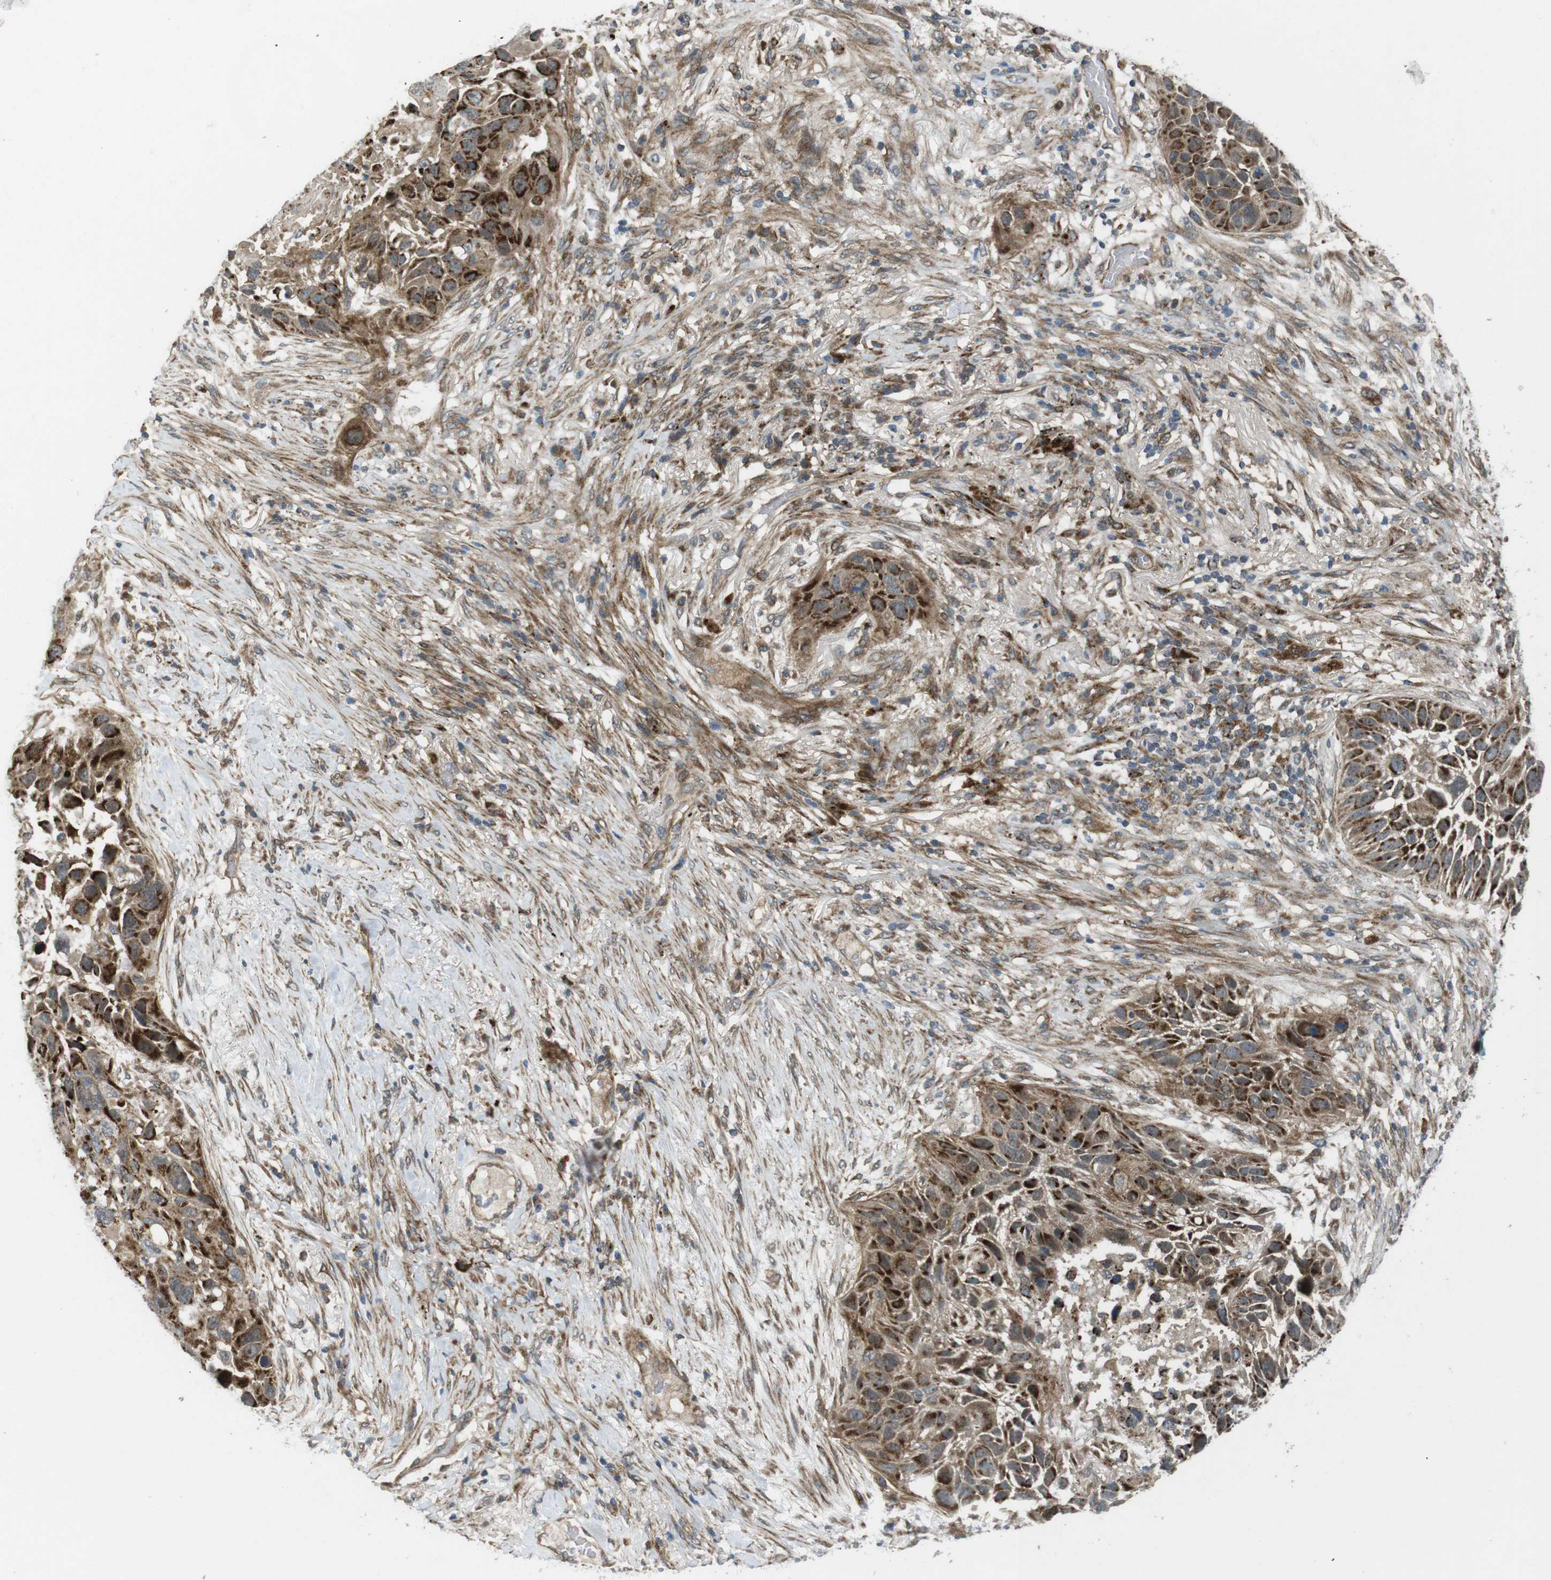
{"staining": {"intensity": "strong", "quantity": ">75%", "location": "cytoplasmic/membranous"}, "tissue": "lung cancer", "cell_type": "Tumor cells", "image_type": "cancer", "snomed": [{"axis": "morphology", "description": "Squamous cell carcinoma, NOS"}, {"axis": "topography", "description": "Lung"}], "caption": "Lung cancer (squamous cell carcinoma) was stained to show a protein in brown. There is high levels of strong cytoplasmic/membranous positivity in about >75% of tumor cells. The staining was performed using DAB to visualize the protein expression in brown, while the nuclei were stained in blue with hematoxylin (Magnification: 20x).", "gene": "IFFO2", "patient": {"sex": "male", "age": 57}}